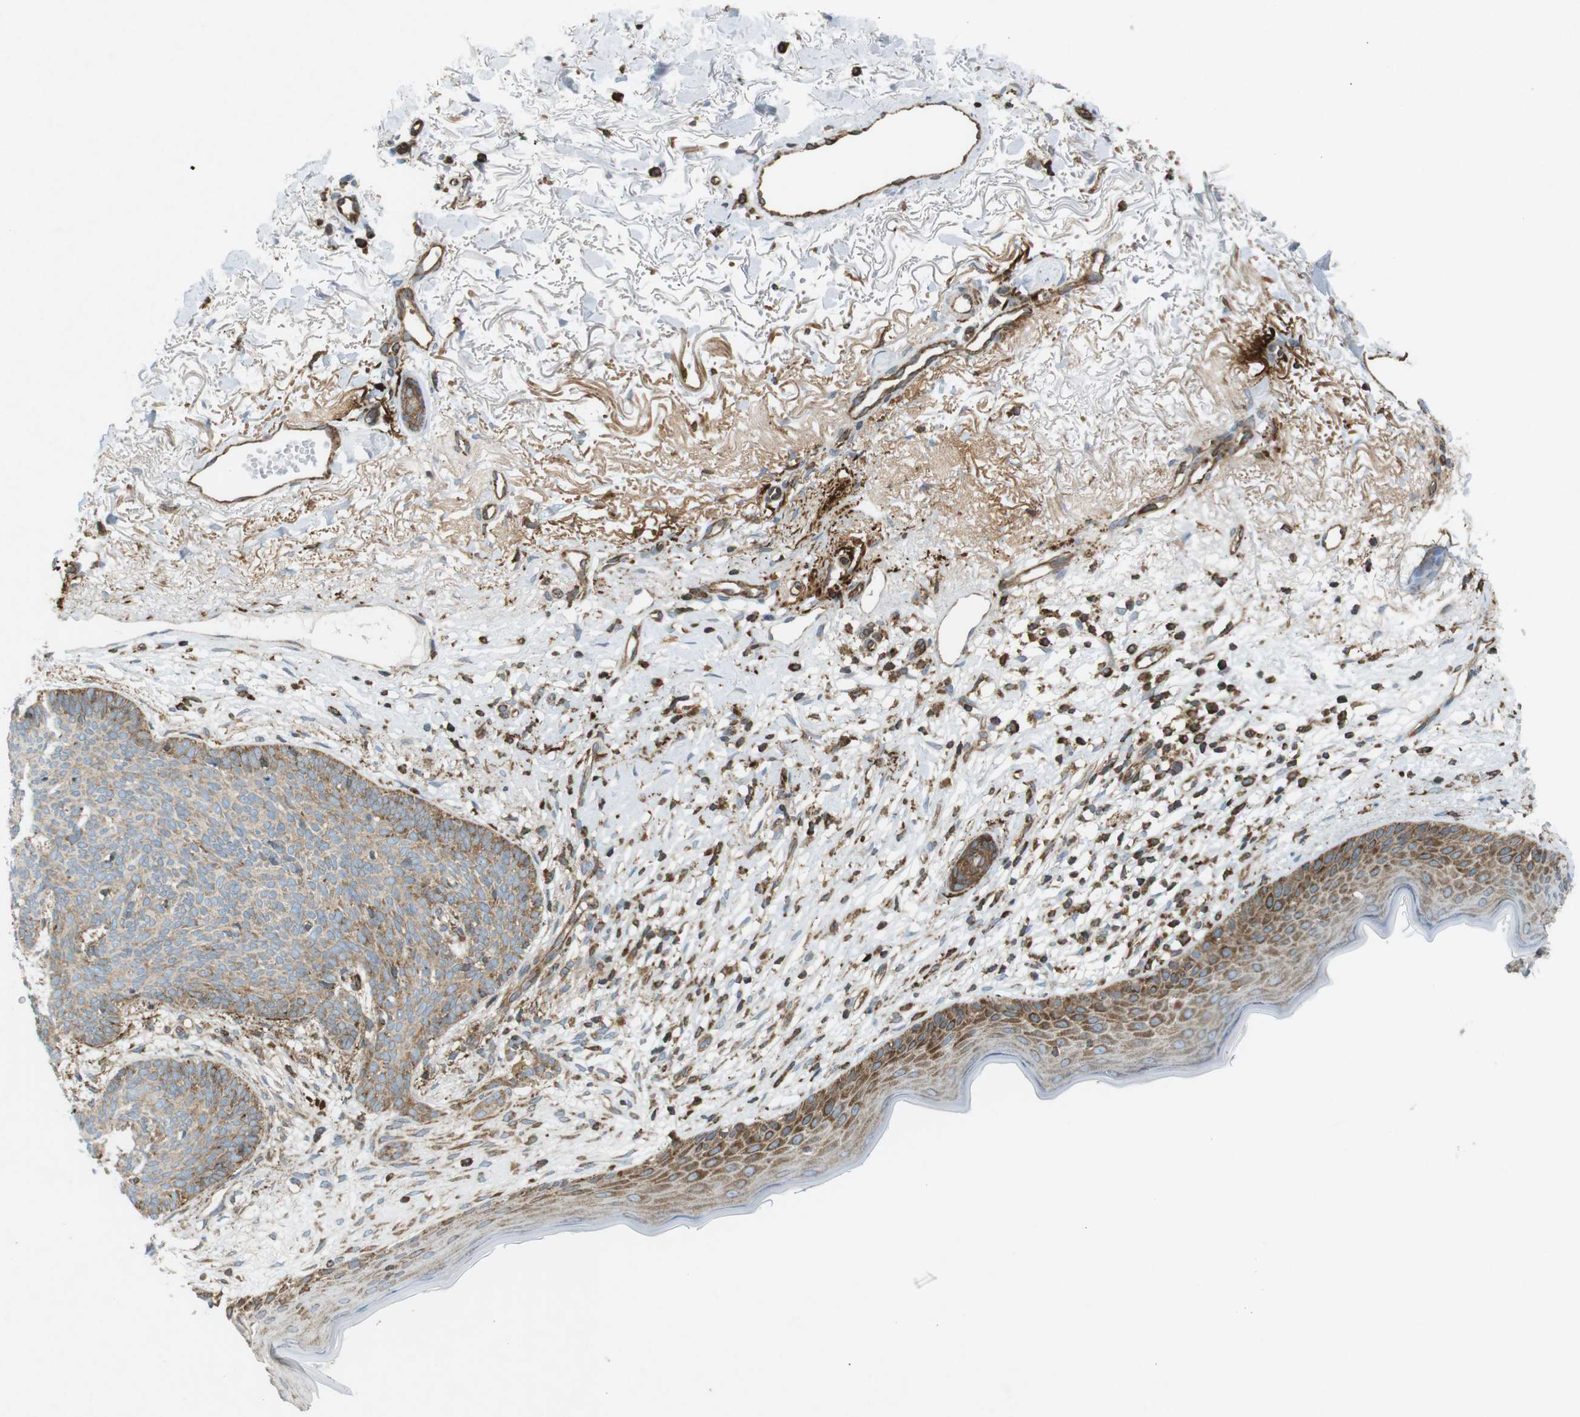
{"staining": {"intensity": "weak", "quantity": "25%-75%", "location": "cytoplasmic/membranous"}, "tissue": "skin cancer", "cell_type": "Tumor cells", "image_type": "cancer", "snomed": [{"axis": "morphology", "description": "Normal tissue, NOS"}, {"axis": "morphology", "description": "Basal cell carcinoma"}, {"axis": "topography", "description": "Skin"}], "caption": "DAB (3,3'-diaminobenzidine) immunohistochemical staining of skin basal cell carcinoma demonstrates weak cytoplasmic/membranous protein expression in approximately 25%-75% of tumor cells.", "gene": "FLII", "patient": {"sex": "female", "age": 70}}